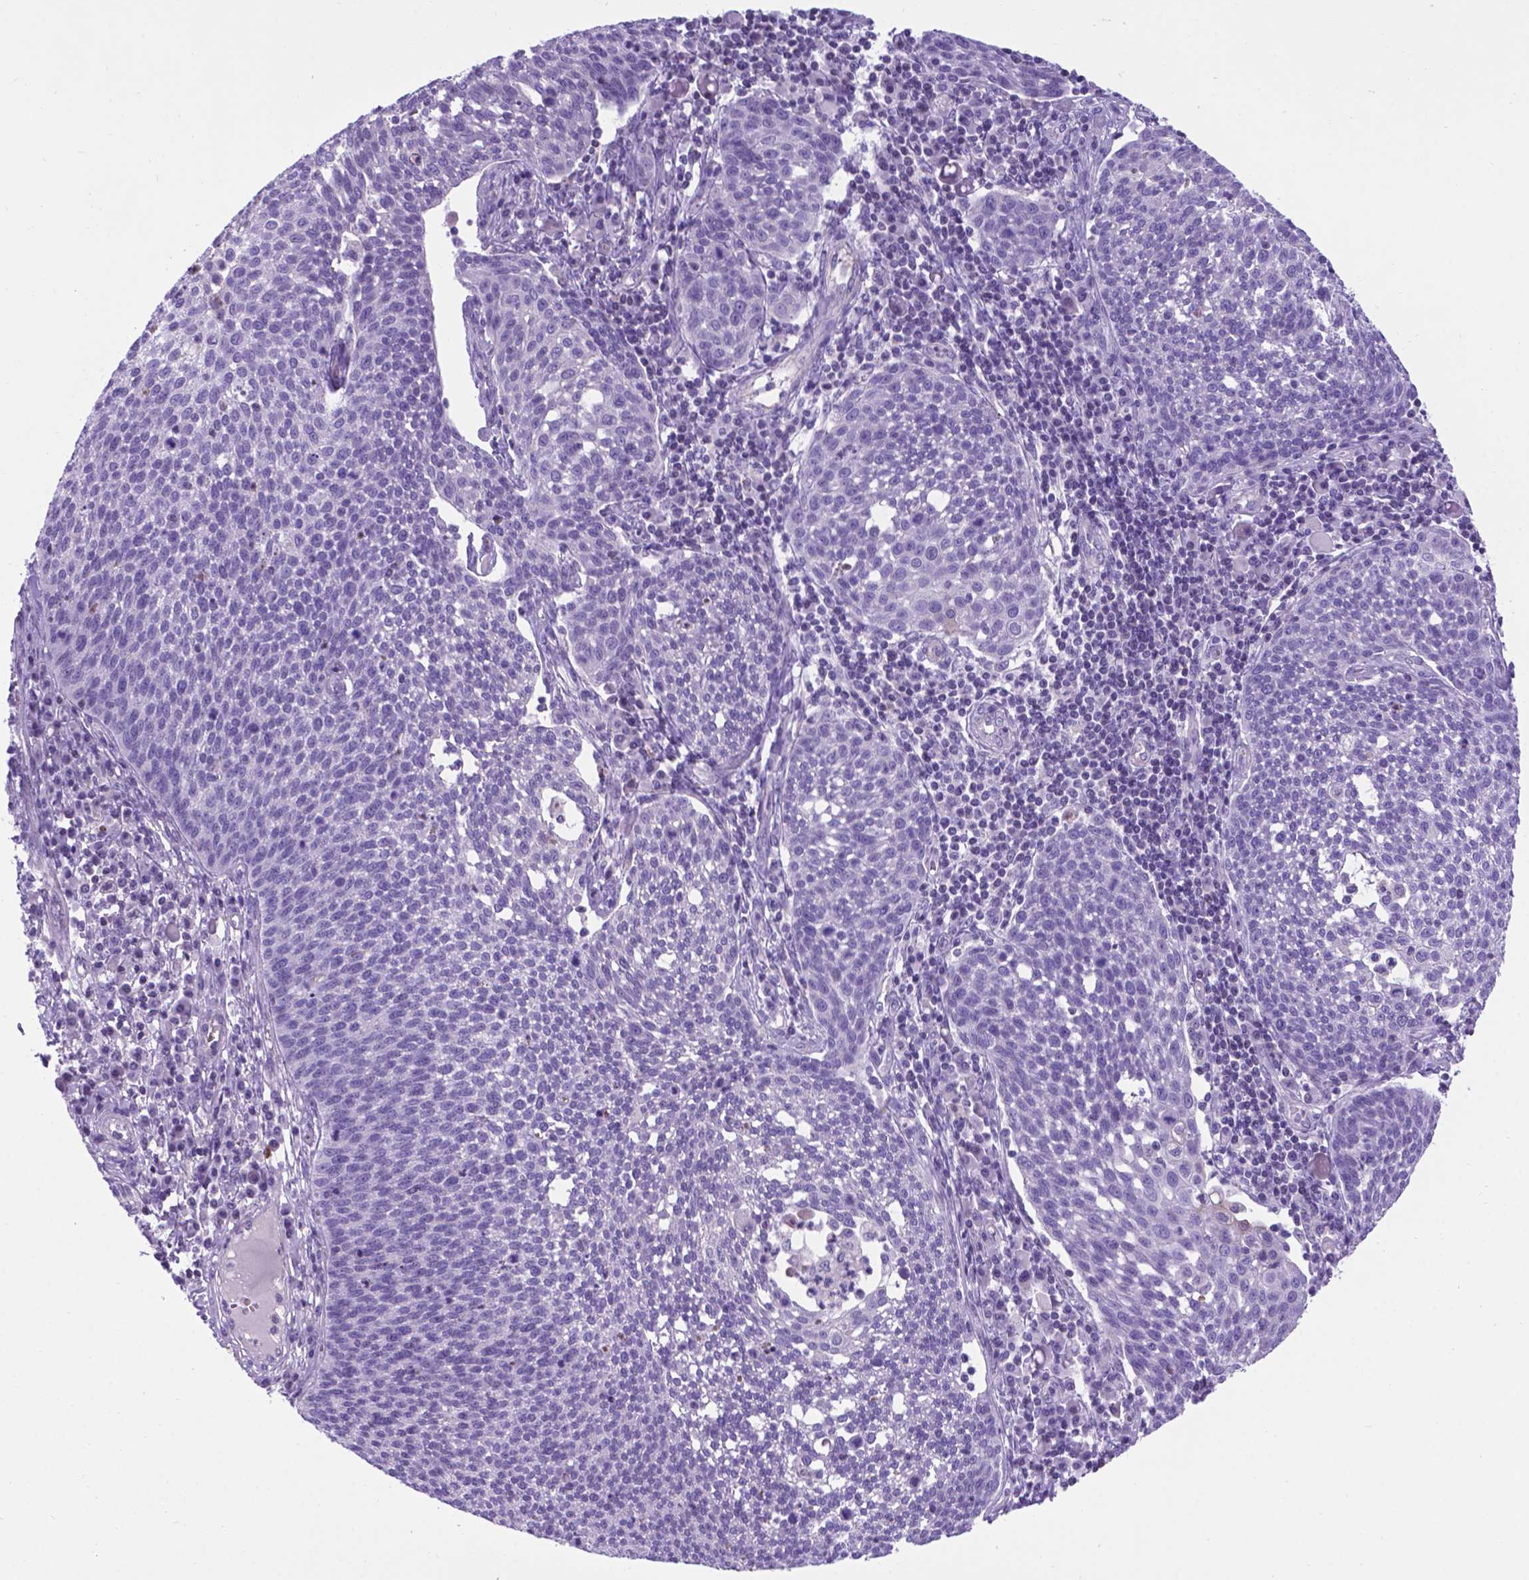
{"staining": {"intensity": "negative", "quantity": "none", "location": "none"}, "tissue": "cervical cancer", "cell_type": "Tumor cells", "image_type": "cancer", "snomed": [{"axis": "morphology", "description": "Squamous cell carcinoma, NOS"}, {"axis": "topography", "description": "Cervix"}], "caption": "IHC of human squamous cell carcinoma (cervical) demonstrates no positivity in tumor cells.", "gene": "POU3F3", "patient": {"sex": "female", "age": 34}}